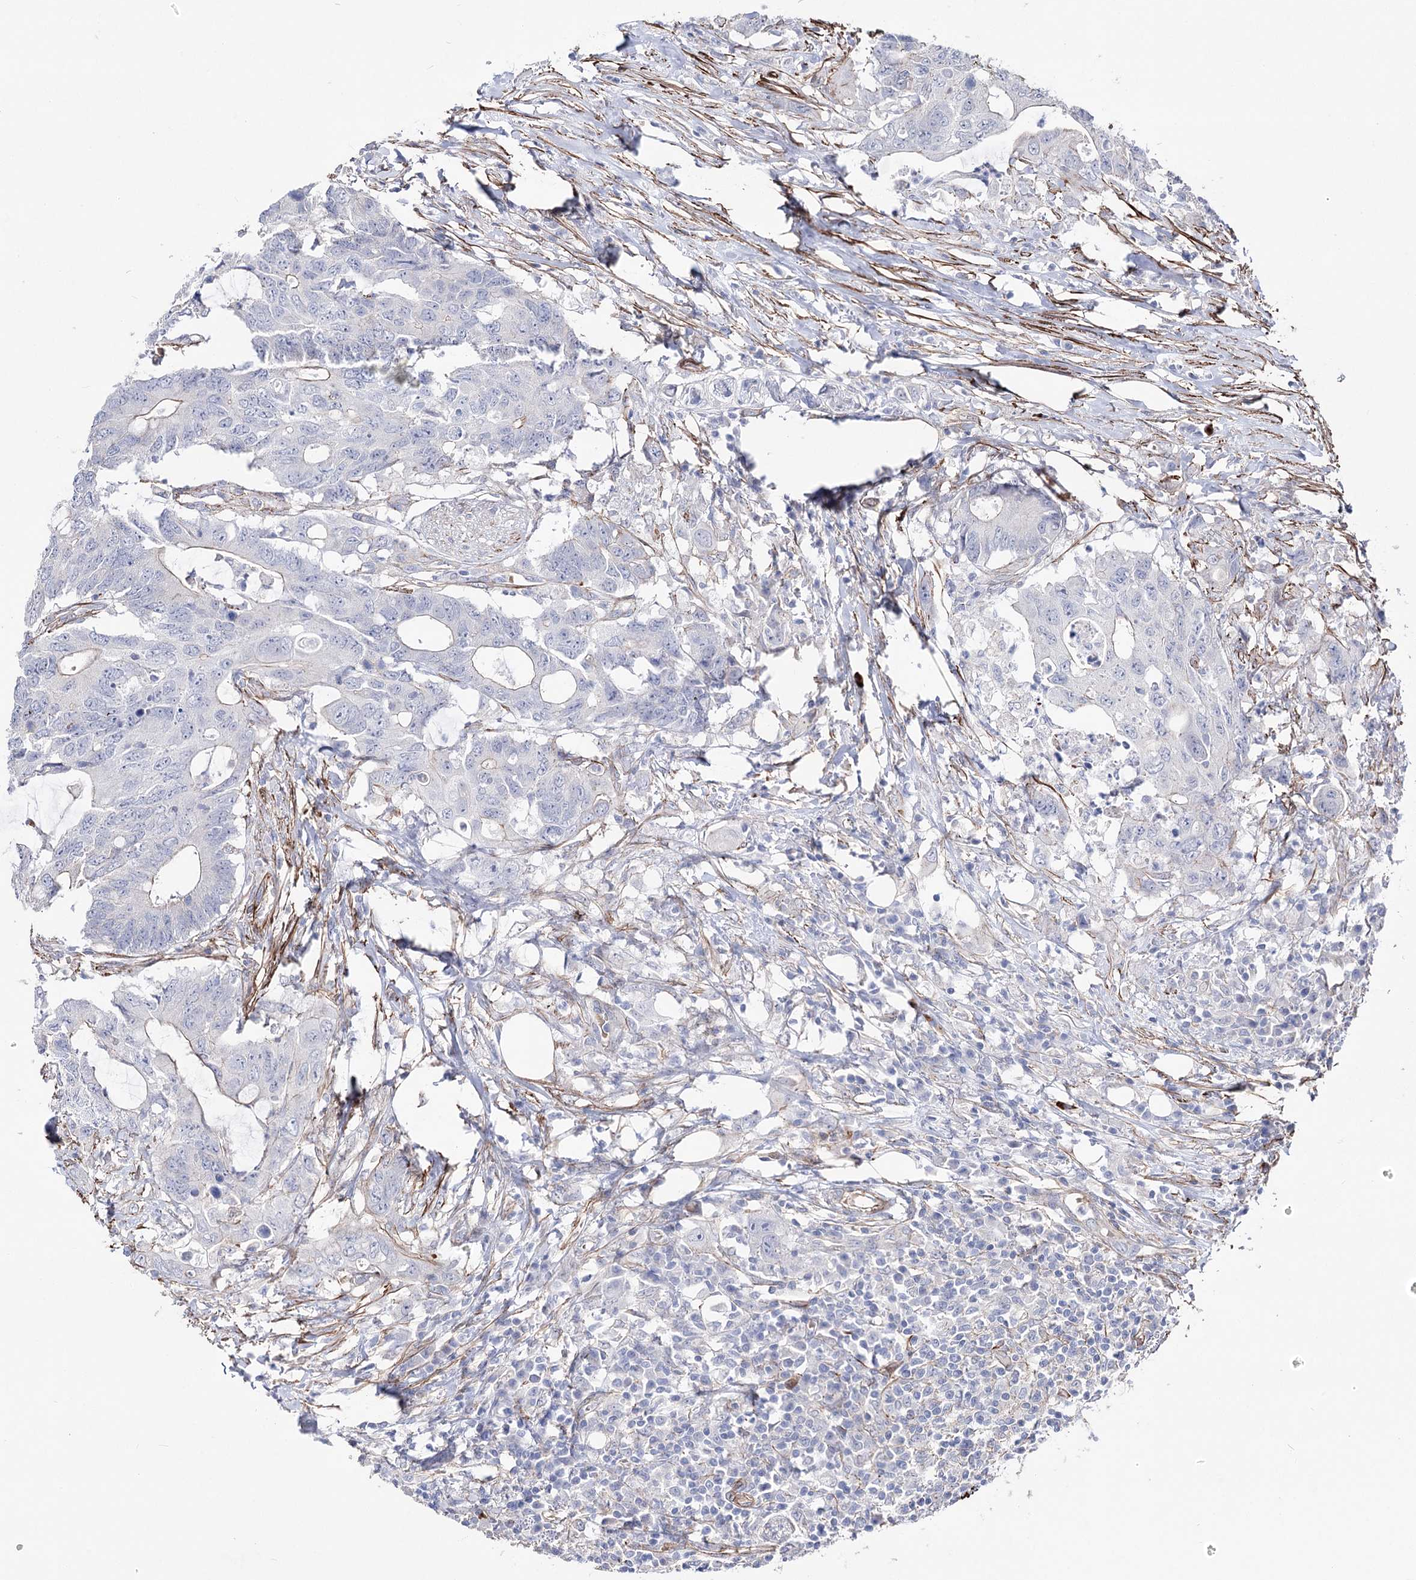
{"staining": {"intensity": "negative", "quantity": "none", "location": "none"}, "tissue": "colorectal cancer", "cell_type": "Tumor cells", "image_type": "cancer", "snomed": [{"axis": "morphology", "description": "Adenocarcinoma, NOS"}, {"axis": "topography", "description": "Colon"}], "caption": "Tumor cells are negative for brown protein staining in colorectal cancer (adenocarcinoma). Brightfield microscopy of IHC stained with DAB (3,3'-diaminobenzidine) (brown) and hematoxylin (blue), captured at high magnification.", "gene": "ARHGAP20", "patient": {"sex": "male", "age": 71}}